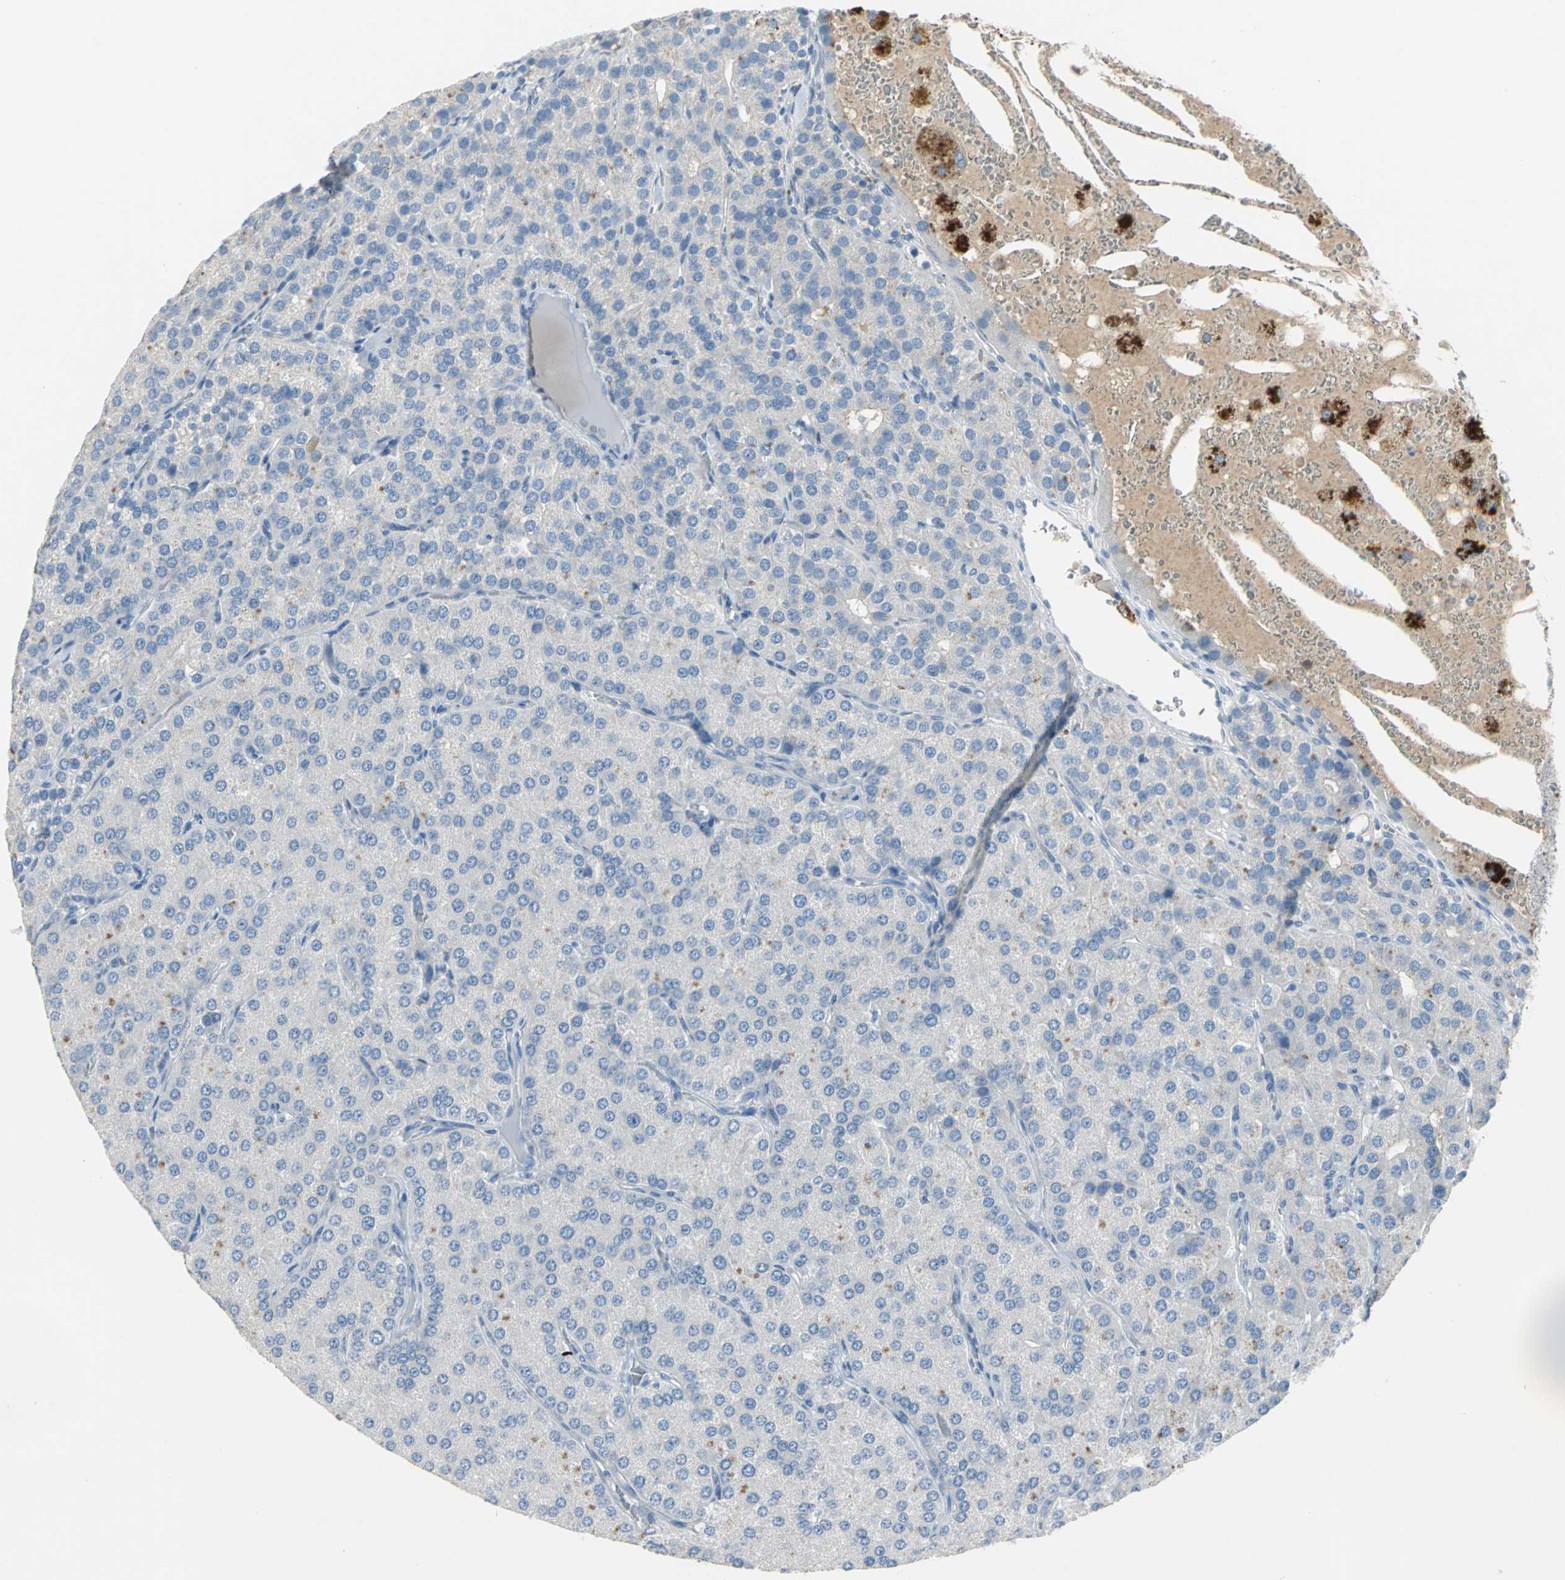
{"staining": {"intensity": "moderate", "quantity": "<25%", "location": "cytoplasmic/membranous"}, "tissue": "parathyroid gland", "cell_type": "Glandular cells", "image_type": "normal", "snomed": [{"axis": "morphology", "description": "Normal tissue, NOS"}, {"axis": "morphology", "description": "Adenoma, NOS"}, {"axis": "topography", "description": "Parathyroid gland"}], "caption": "The image exhibits immunohistochemical staining of normal parathyroid gland. There is moderate cytoplasmic/membranous positivity is appreciated in approximately <25% of glandular cells.", "gene": "PTGDS", "patient": {"sex": "female", "age": 86}}